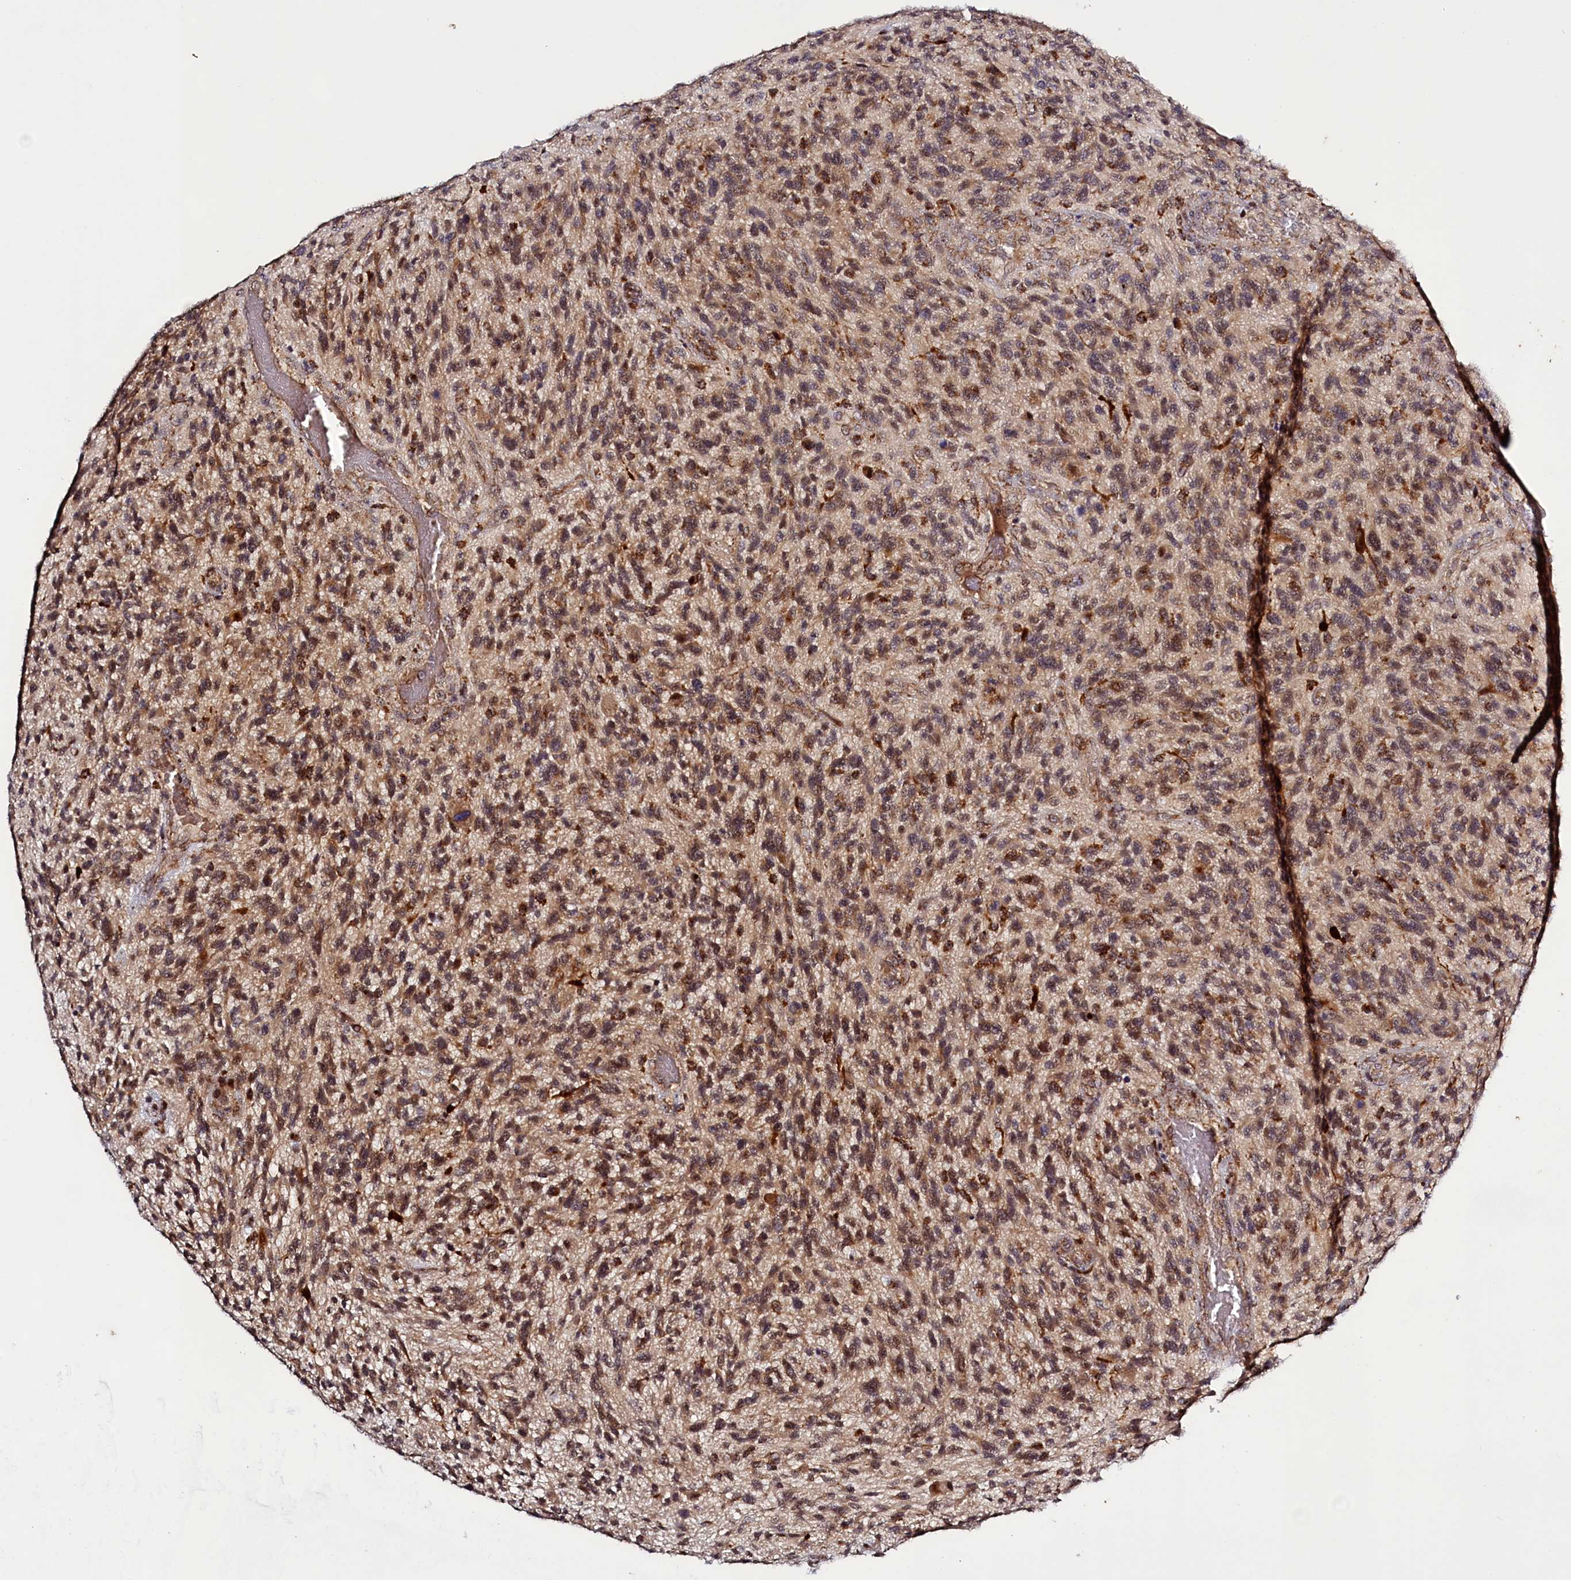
{"staining": {"intensity": "moderate", "quantity": ">75%", "location": "cytoplasmic/membranous,nuclear"}, "tissue": "glioma", "cell_type": "Tumor cells", "image_type": "cancer", "snomed": [{"axis": "morphology", "description": "Glioma, malignant, High grade"}, {"axis": "topography", "description": "Brain"}], "caption": "Protein expression analysis of glioma exhibits moderate cytoplasmic/membranous and nuclear staining in about >75% of tumor cells.", "gene": "DYNC2H1", "patient": {"sex": "male", "age": 47}}